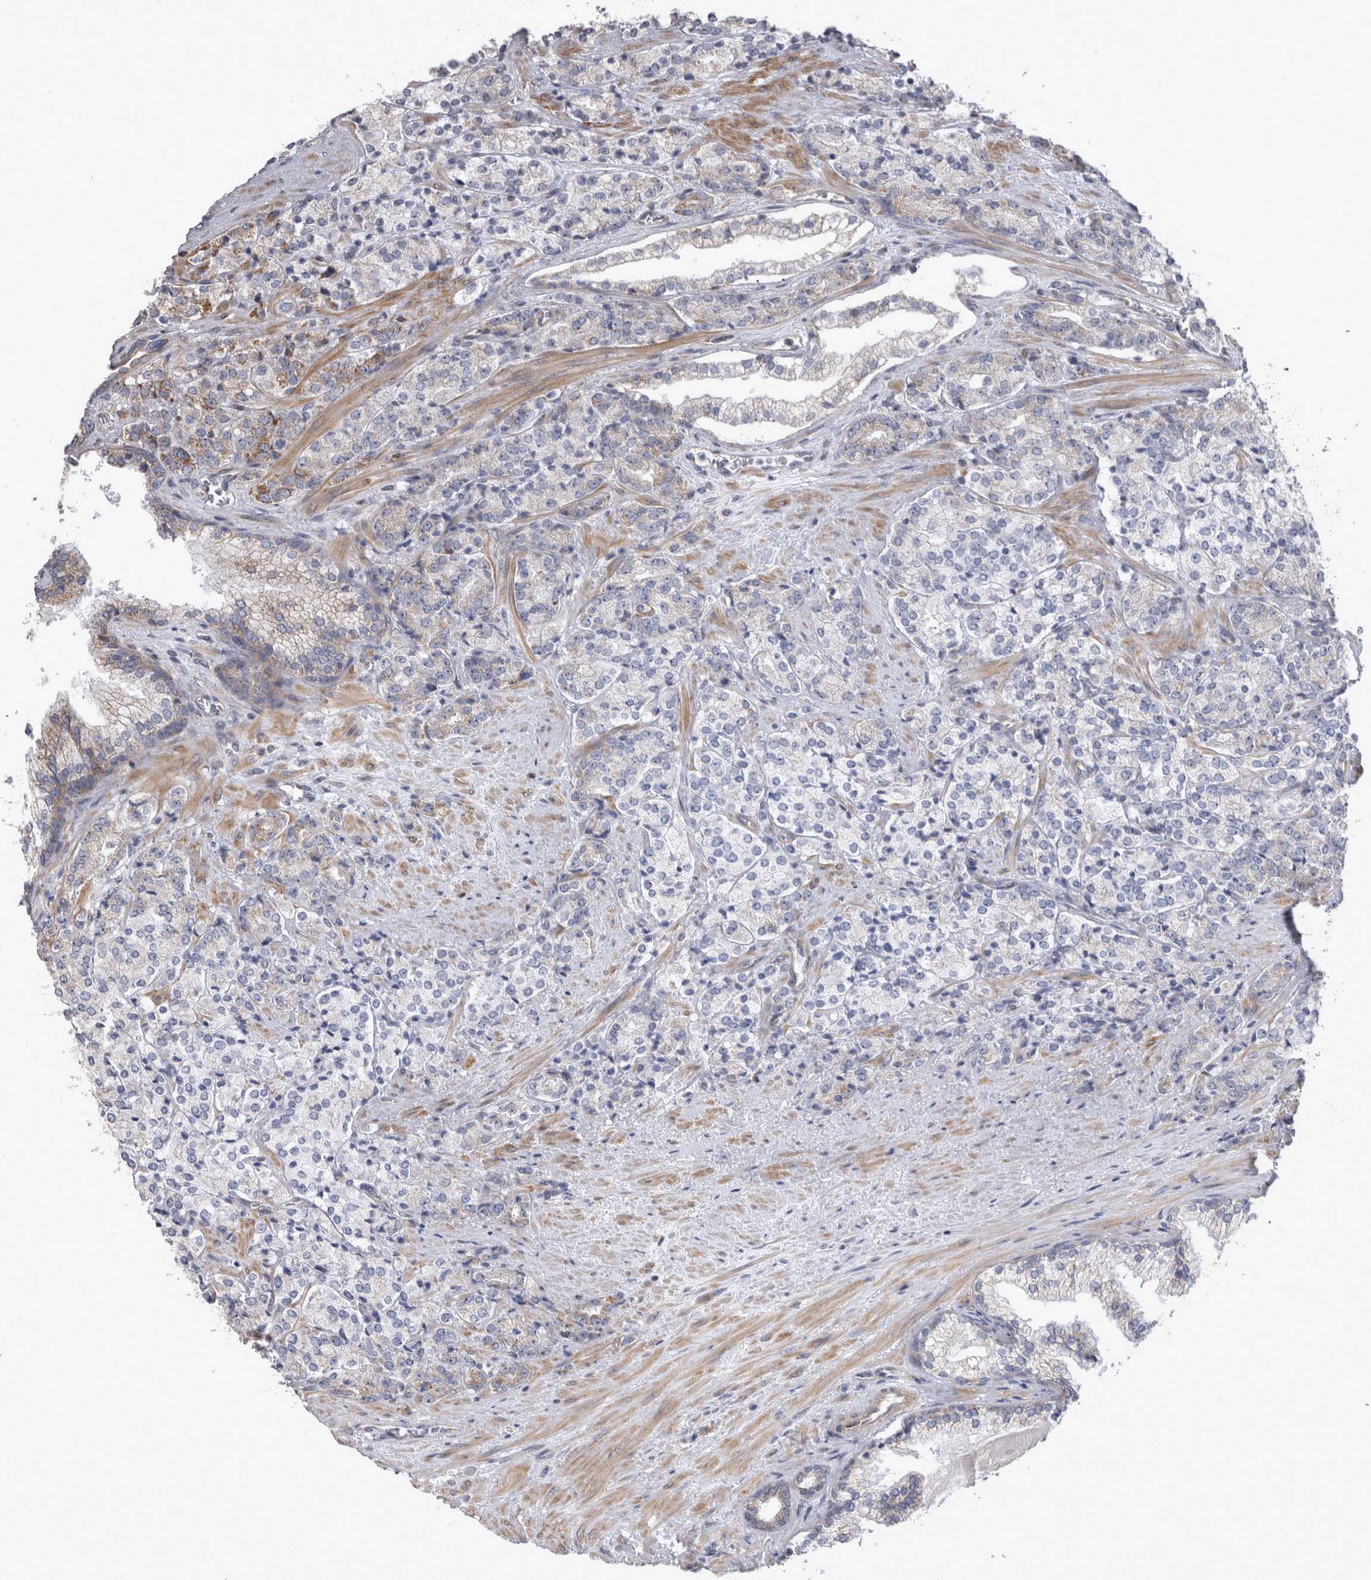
{"staining": {"intensity": "moderate", "quantity": "<25%", "location": "cytoplasmic/membranous"}, "tissue": "prostate cancer", "cell_type": "Tumor cells", "image_type": "cancer", "snomed": [{"axis": "morphology", "description": "Adenocarcinoma, High grade"}, {"axis": "topography", "description": "Prostate"}], "caption": "Immunohistochemistry (IHC) (DAB) staining of human prostate high-grade adenocarcinoma demonstrates moderate cytoplasmic/membranous protein staining in approximately <25% of tumor cells.", "gene": "TSPOAP1", "patient": {"sex": "male", "age": 71}}